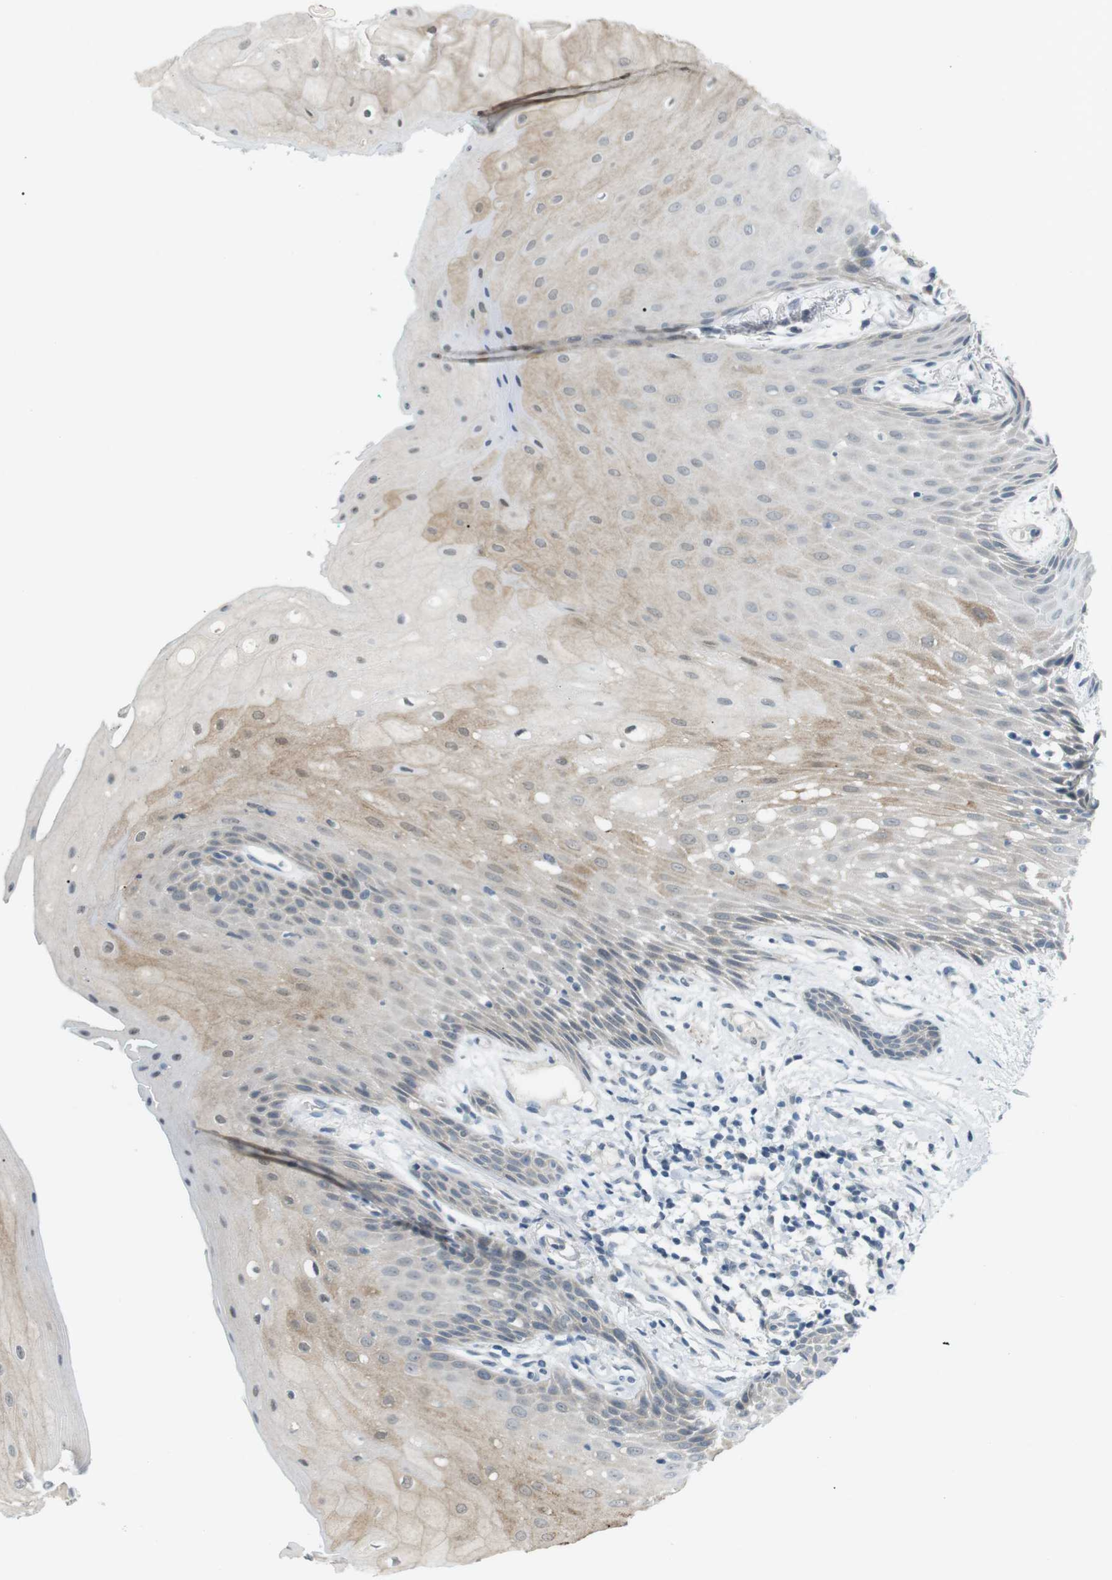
{"staining": {"intensity": "weak", "quantity": "25%-75%", "location": "cytoplasmic/membranous"}, "tissue": "oral mucosa", "cell_type": "Squamous epithelial cells", "image_type": "normal", "snomed": [{"axis": "morphology", "description": "Normal tissue, NOS"}, {"axis": "morphology", "description": "Squamous cell carcinoma, NOS"}, {"axis": "topography", "description": "Oral tissue"}, {"axis": "topography", "description": "Salivary gland"}, {"axis": "topography", "description": "Head-Neck"}], "caption": "Brown immunohistochemical staining in unremarkable human oral mucosa demonstrates weak cytoplasmic/membranous positivity in approximately 25%-75% of squamous epithelial cells.", "gene": "RTN3", "patient": {"sex": "female", "age": 62}}